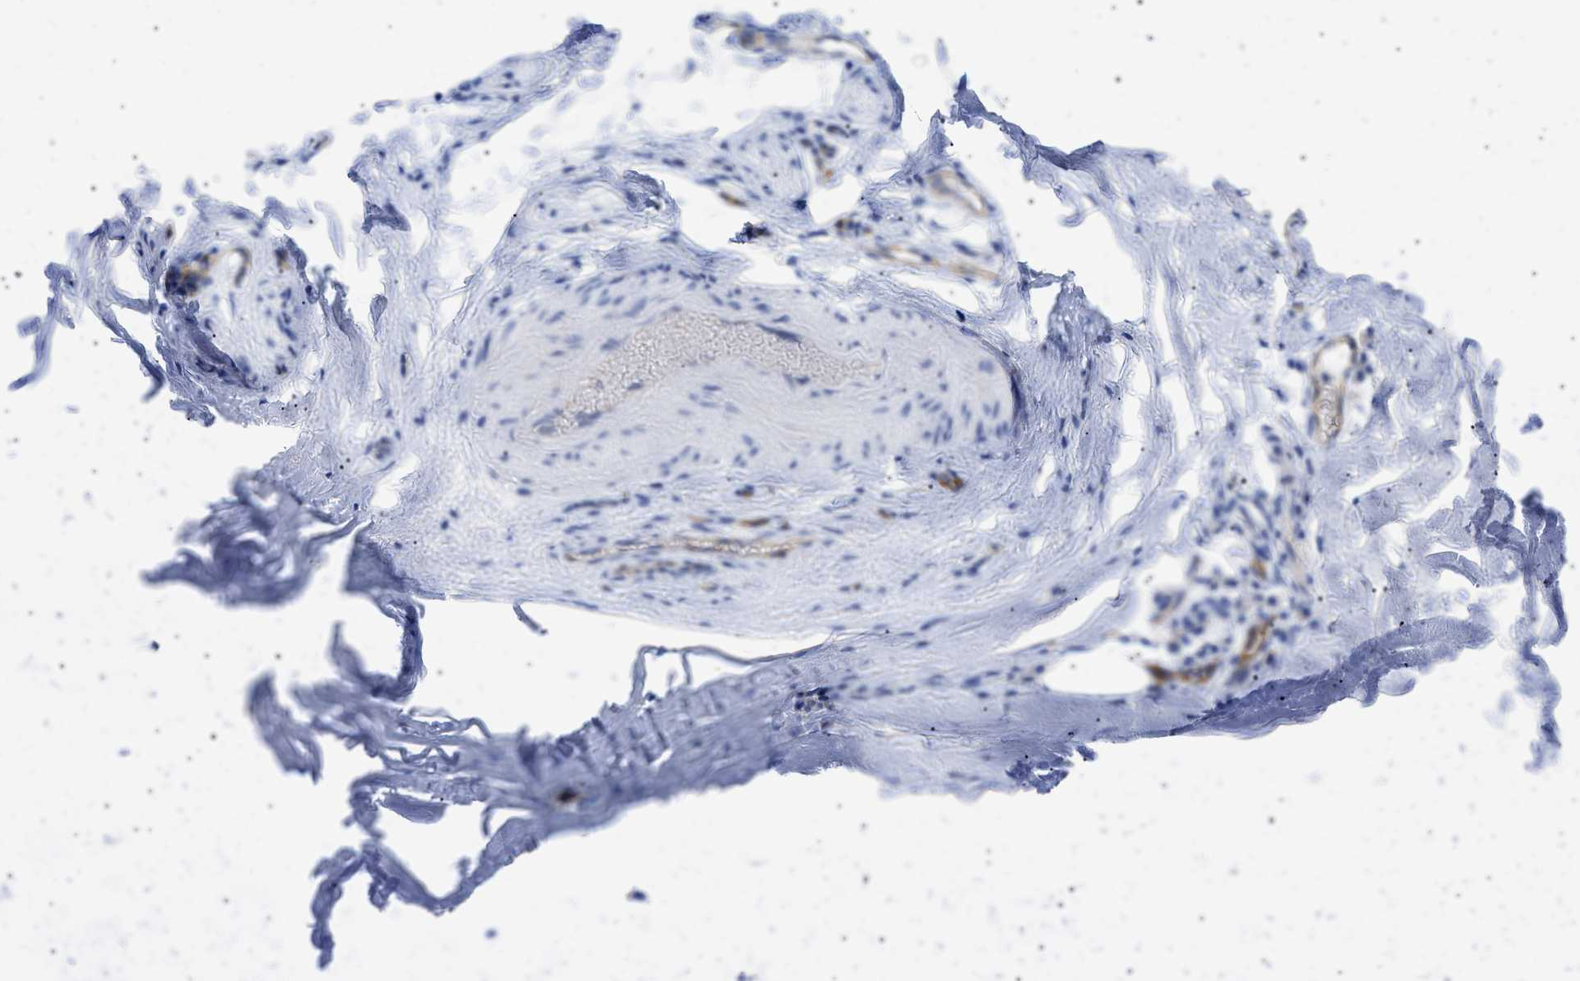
{"staining": {"intensity": "negative", "quantity": "none", "location": "none"}, "tissue": "adipose tissue", "cell_type": "Adipocytes", "image_type": "normal", "snomed": [{"axis": "morphology", "description": "Normal tissue, NOS"}, {"axis": "topography", "description": "Cartilage tissue"}, {"axis": "topography", "description": "Bronchus"}], "caption": "Adipose tissue stained for a protein using immunohistochemistry displays no staining adipocytes.", "gene": "ACKR1", "patient": {"sex": "female", "age": 53}}